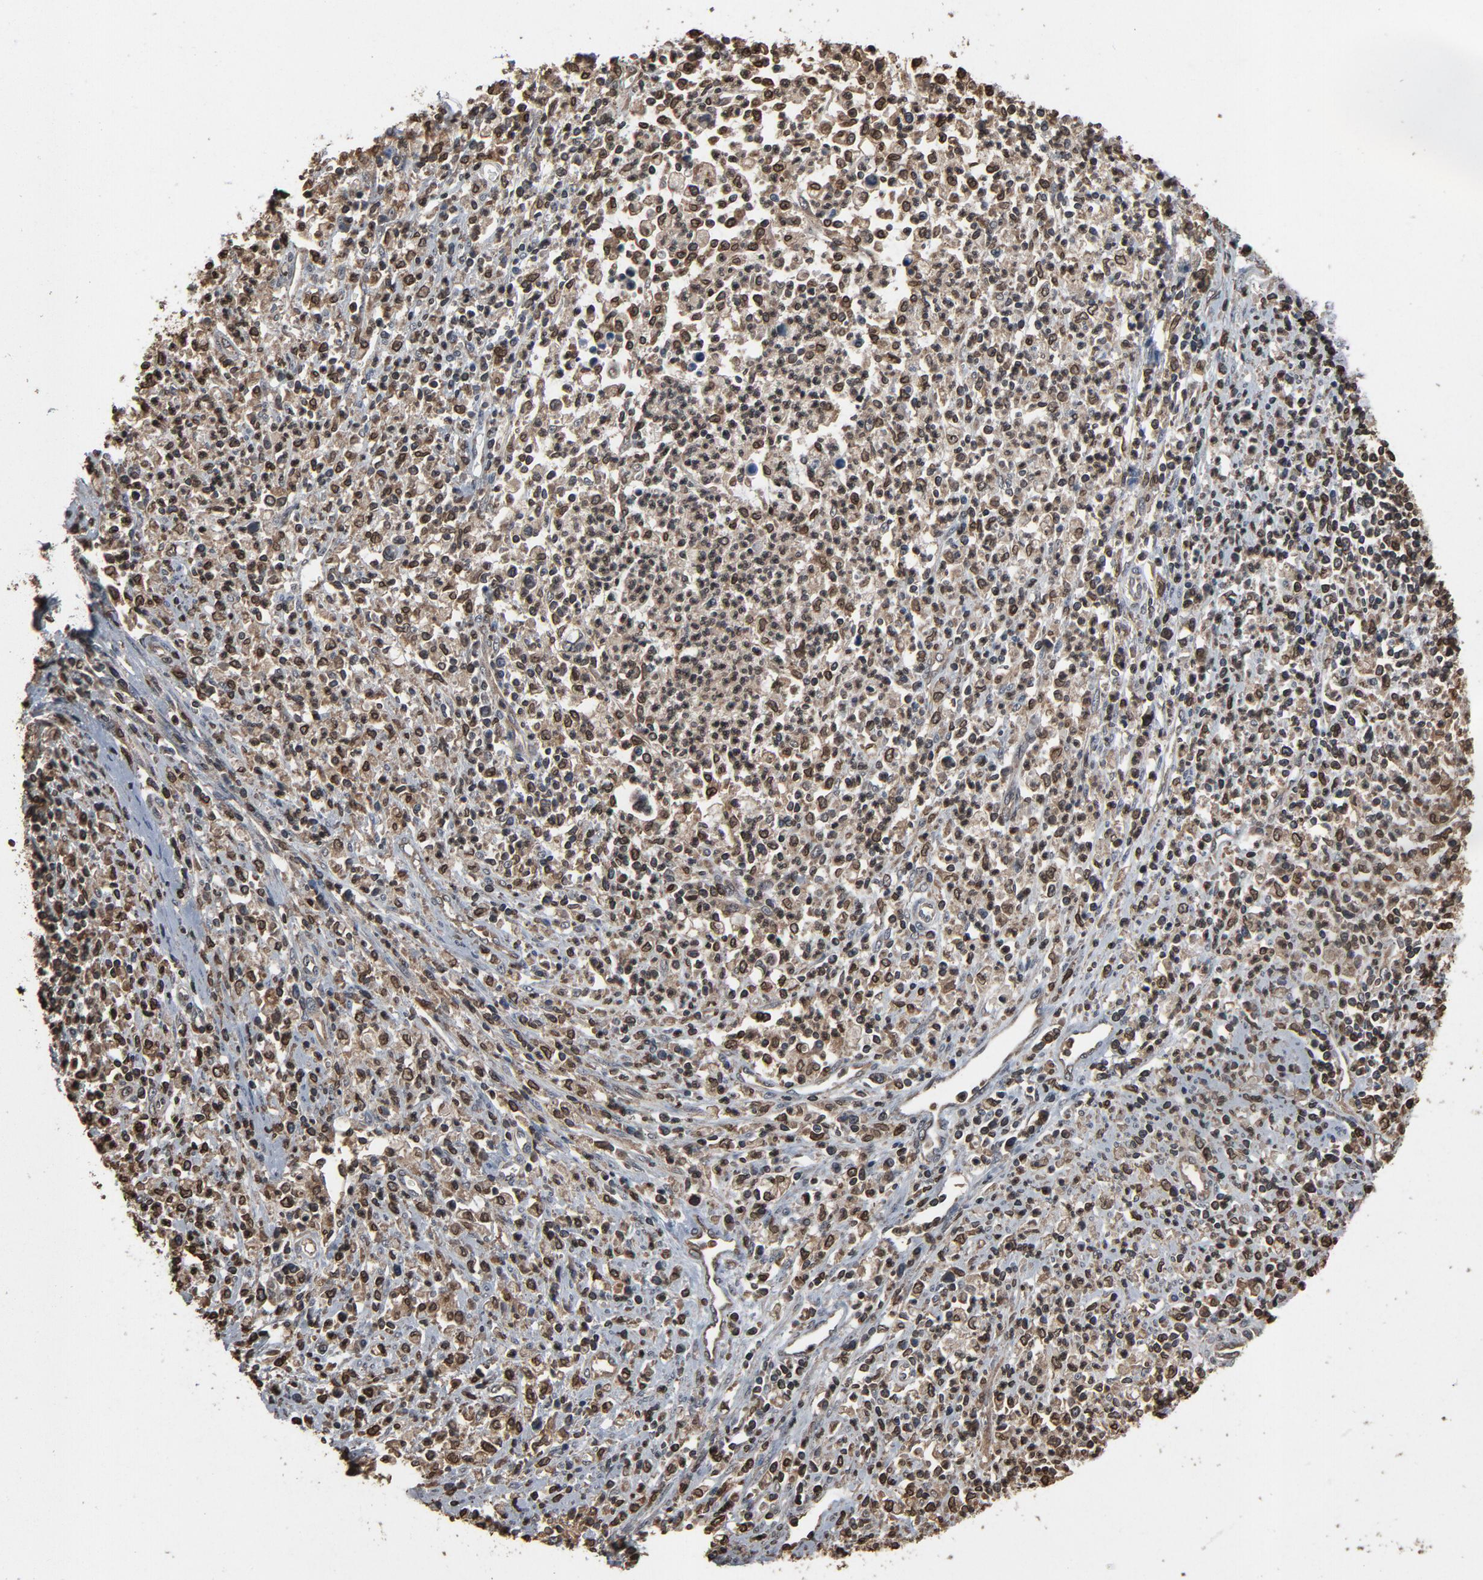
{"staining": {"intensity": "weak", "quantity": ">75%", "location": "cytoplasmic/membranous,nuclear"}, "tissue": "cervical cancer", "cell_type": "Tumor cells", "image_type": "cancer", "snomed": [{"axis": "morphology", "description": "Adenocarcinoma, NOS"}, {"axis": "topography", "description": "Cervix"}], "caption": "Immunohistochemistry micrograph of neoplastic tissue: cervical cancer stained using immunohistochemistry (IHC) shows low levels of weak protein expression localized specifically in the cytoplasmic/membranous and nuclear of tumor cells, appearing as a cytoplasmic/membranous and nuclear brown color.", "gene": "UBE2D1", "patient": {"sex": "female", "age": 36}}